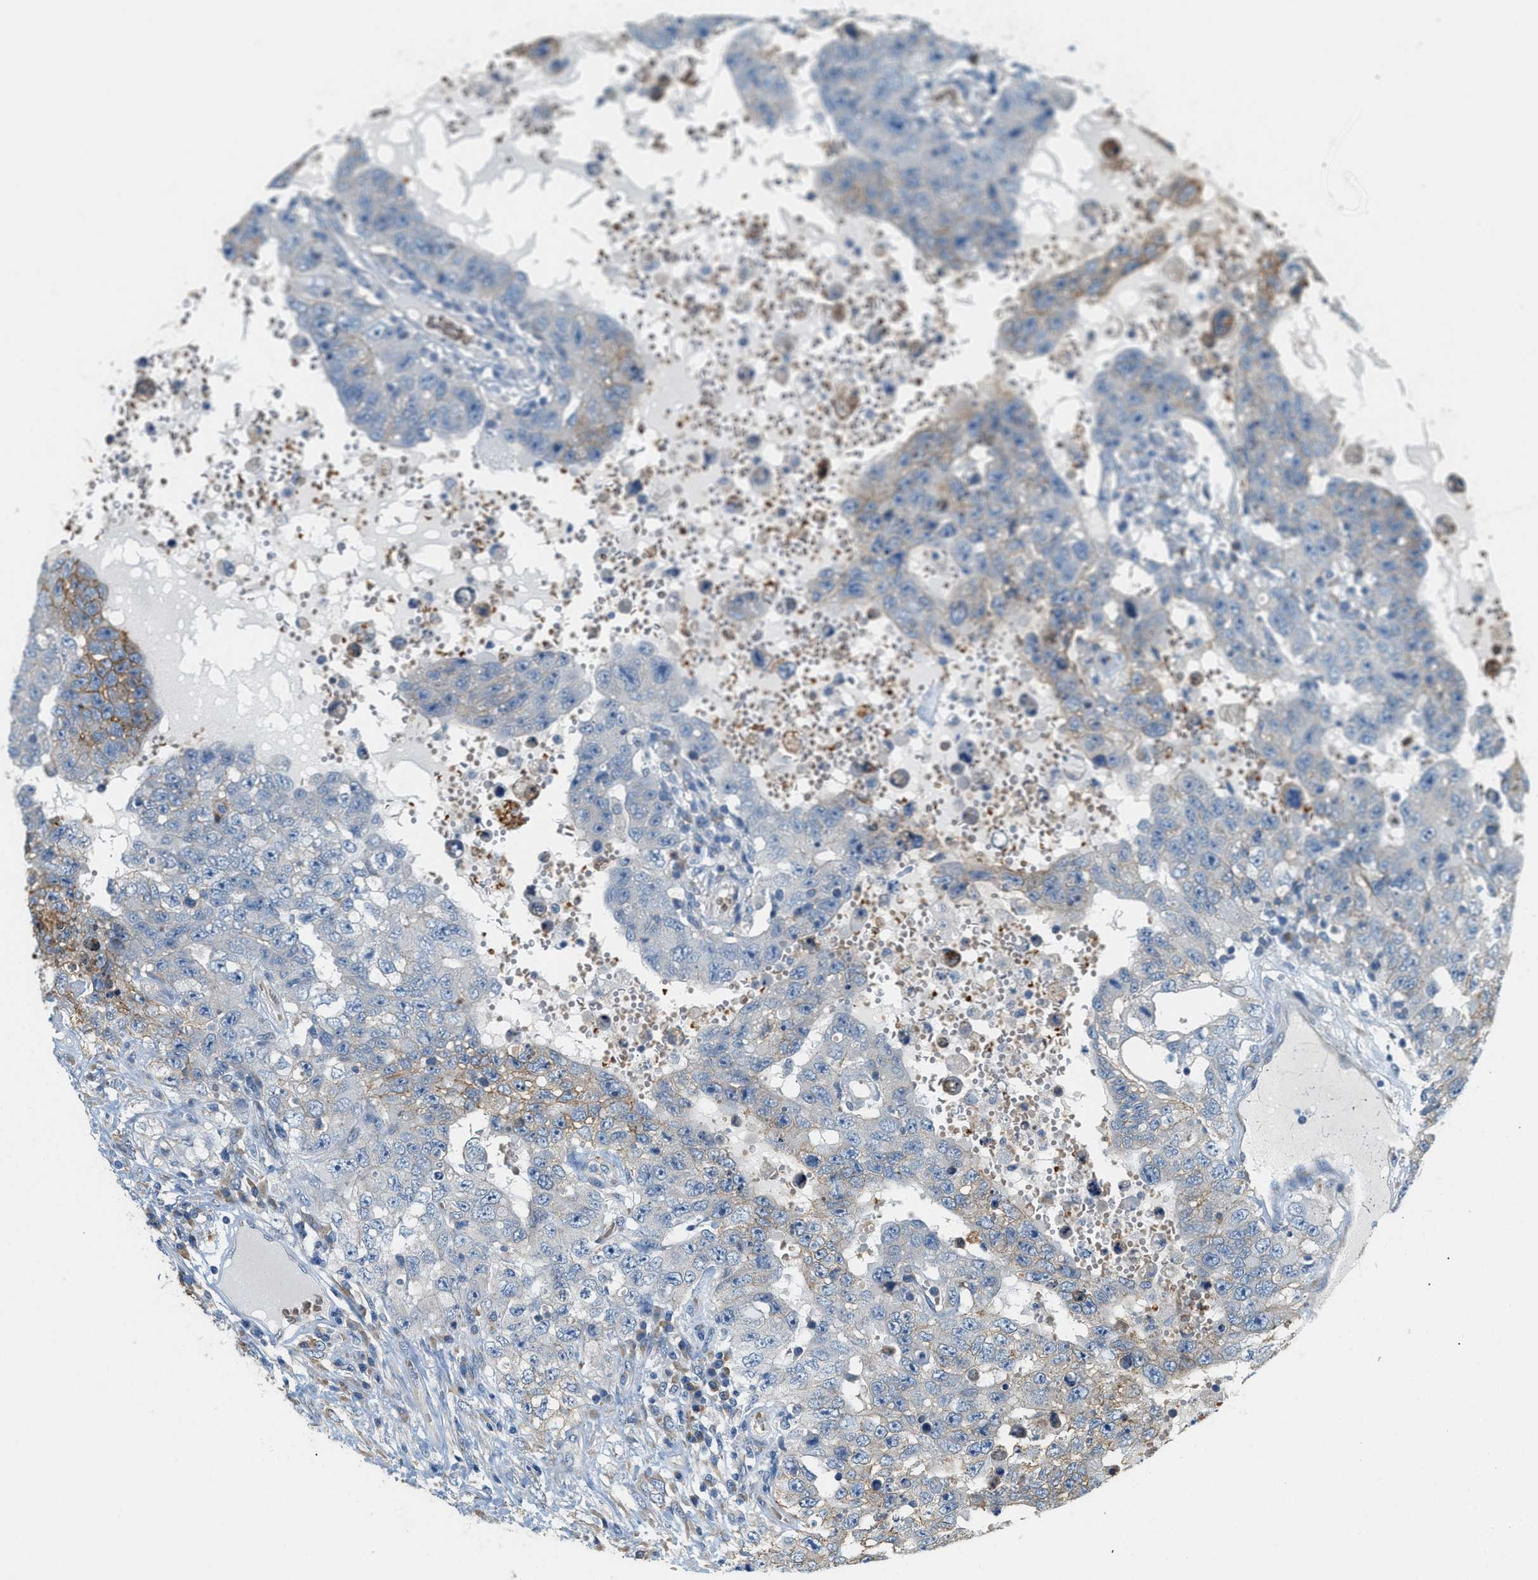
{"staining": {"intensity": "weak", "quantity": "<25%", "location": "cytoplasmic/membranous"}, "tissue": "testis cancer", "cell_type": "Tumor cells", "image_type": "cancer", "snomed": [{"axis": "morphology", "description": "Carcinoma, Embryonal, NOS"}, {"axis": "topography", "description": "Testis"}], "caption": "Histopathology image shows no protein staining in tumor cells of testis cancer (embryonal carcinoma) tissue. Brightfield microscopy of immunohistochemistry (IHC) stained with DAB (3,3'-diaminobenzidine) (brown) and hematoxylin (blue), captured at high magnification.", "gene": "CYTH2", "patient": {"sex": "male", "age": 26}}